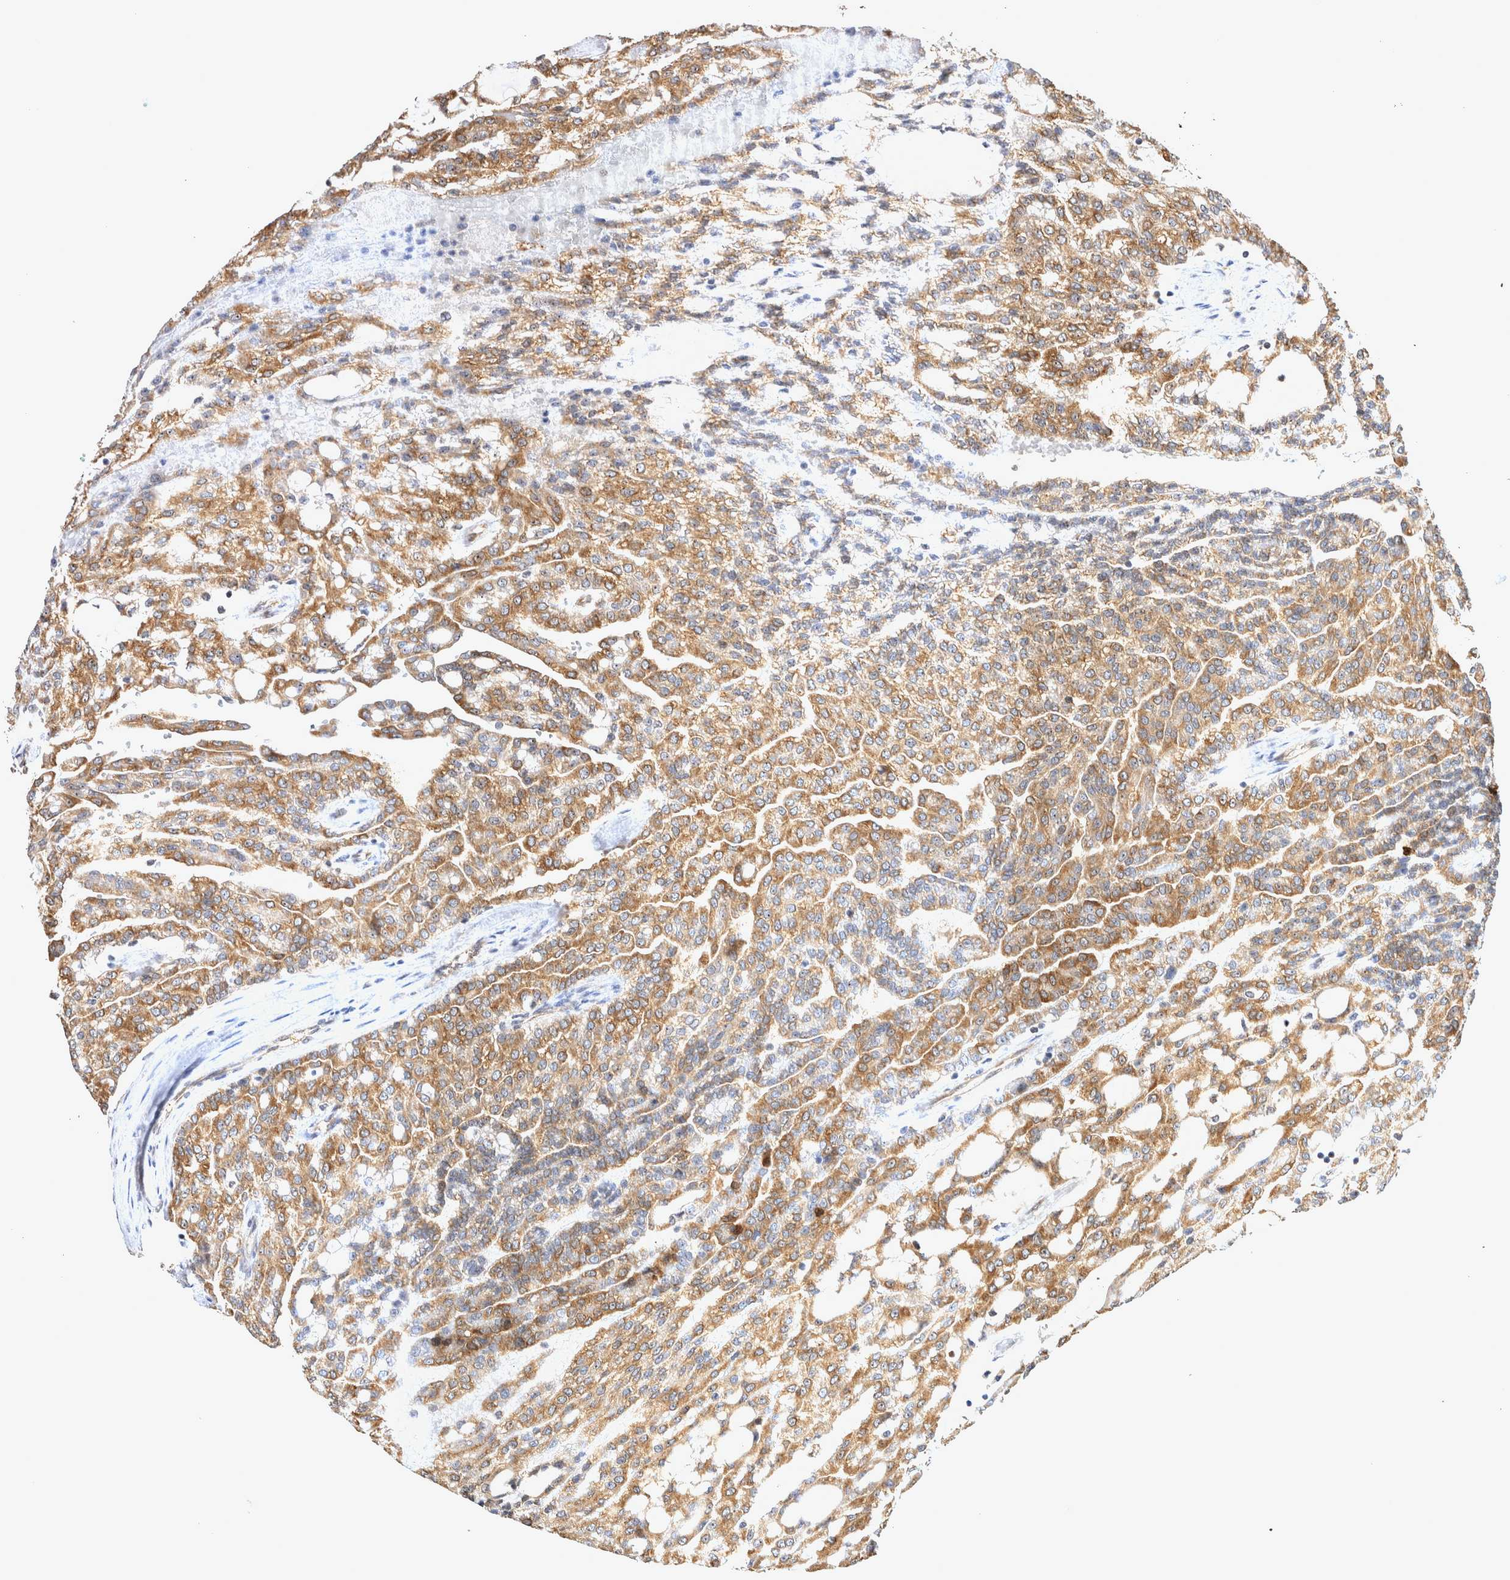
{"staining": {"intensity": "moderate", "quantity": ">75%", "location": "cytoplasmic/membranous"}, "tissue": "renal cancer", "cell_type": "Tumor cells", "image_type": "cancer", "snomed": [{"axis": "morphology", "description": "Adenocarcinoma, NOS"}, {"axis": "topography", "description": "Kidney"}], "caption": "The micrograph shows a brown stain indicating the presence of a protein in the cytoplasmic/membranous of tumor cells in renal cancer. (IHC, brightfield microscopy, high magnification).", "gene": "ATXN2", "patient": {"sex": "male", "age": 63}}